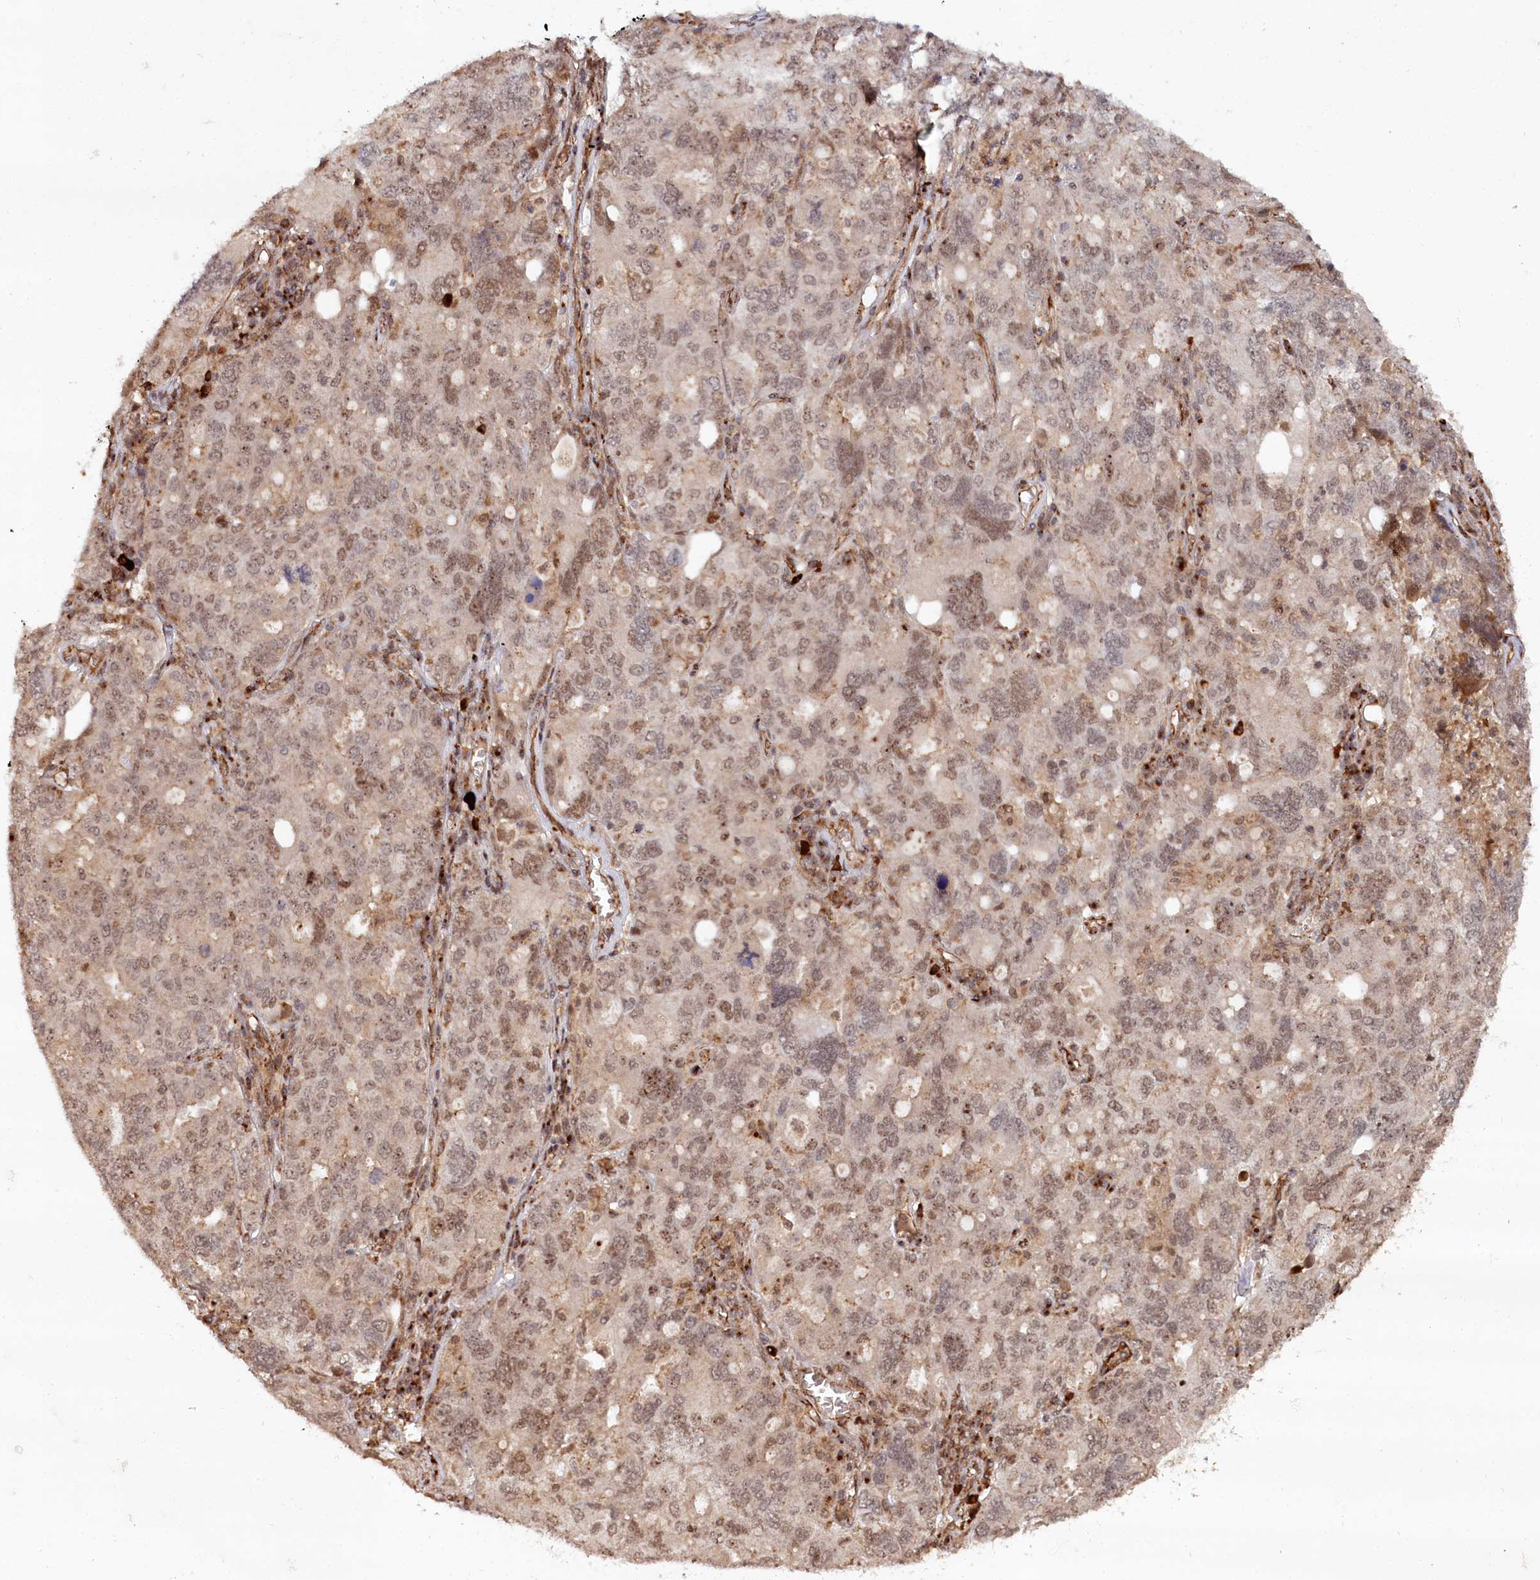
{"staining": {"intensity": "moderate", "quantity": "25%-75%", "location": "nuclear"}, "tissue": "ovarian cancer", "cell_type": "Tumor cells", "image_type": "cancer", "snomed": [{"axis": "morphology", "description": "Carcinoma, endometroid"}, {"axis": "topography", "description": "Ovary"}], "caption": "Ovarian endometroid carcinoma stained with immunohistochemistry (IHC) demonstrates moderate nuclear staining in approximately 25%-75% of tumor cells.", "gene": "ALKBH8", "patient": {"sex": "female", "age": 62}}